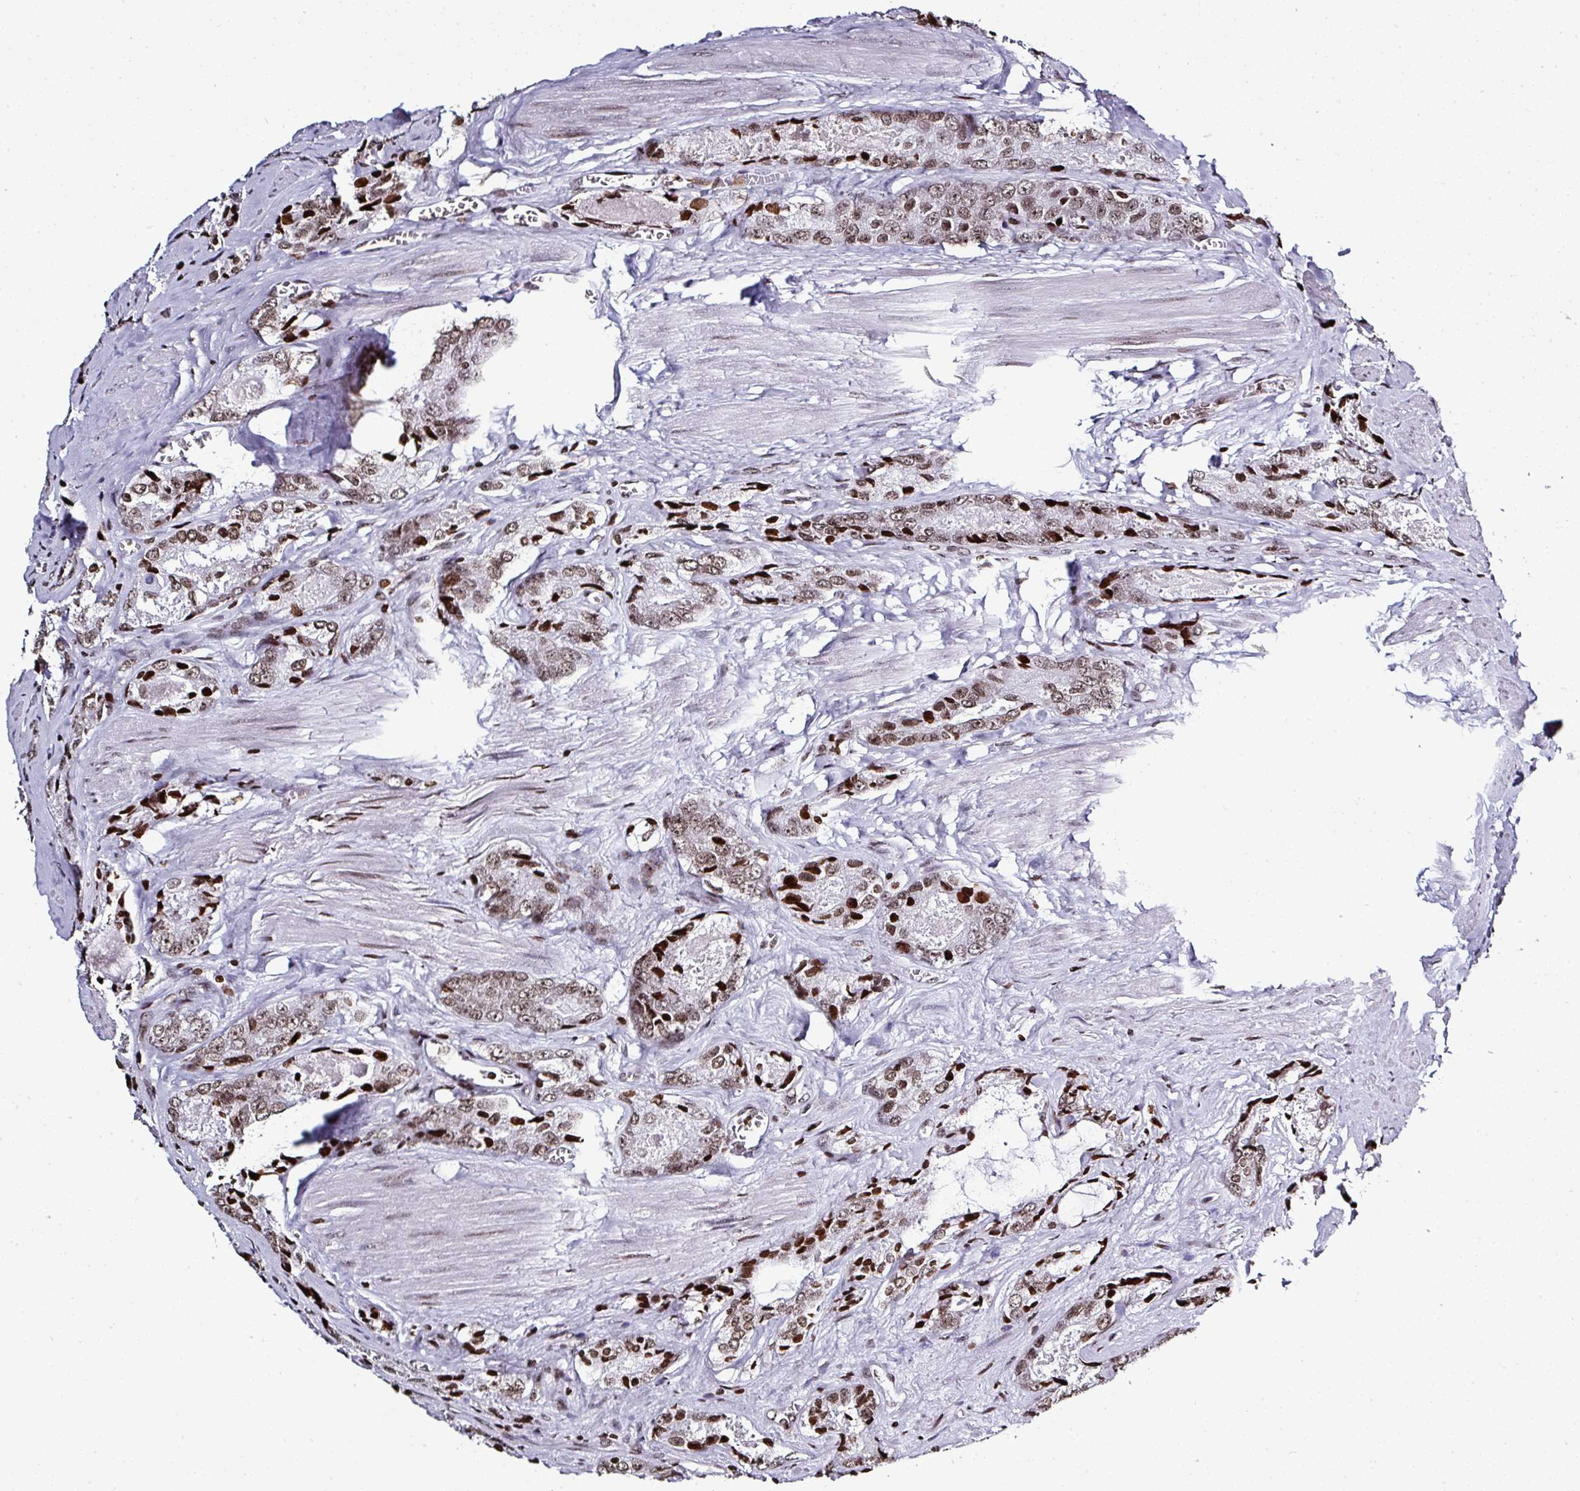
{"staining": {"intensity": "moderate", "quantity": ">75%", "location": "nuclear"}, "tissue": "prostate cancer", "cell_type": "Tumor cells", "image_type": "cancer", "snomed": [{"axis": "morphology", "description": "Adenocarcinoma, Low grade"}, {"axis": "topography", "description": "Prostate"}], "caption": "There is medium levels of moderate nuclear positivity in tumor cells of prostate cancer (adenocarcinoma (low-grade)), as demonstrated by immunohistochemical staining (brown color).", "gene": "RASL11A", "patient": {"sex": "male", "age": 68}}